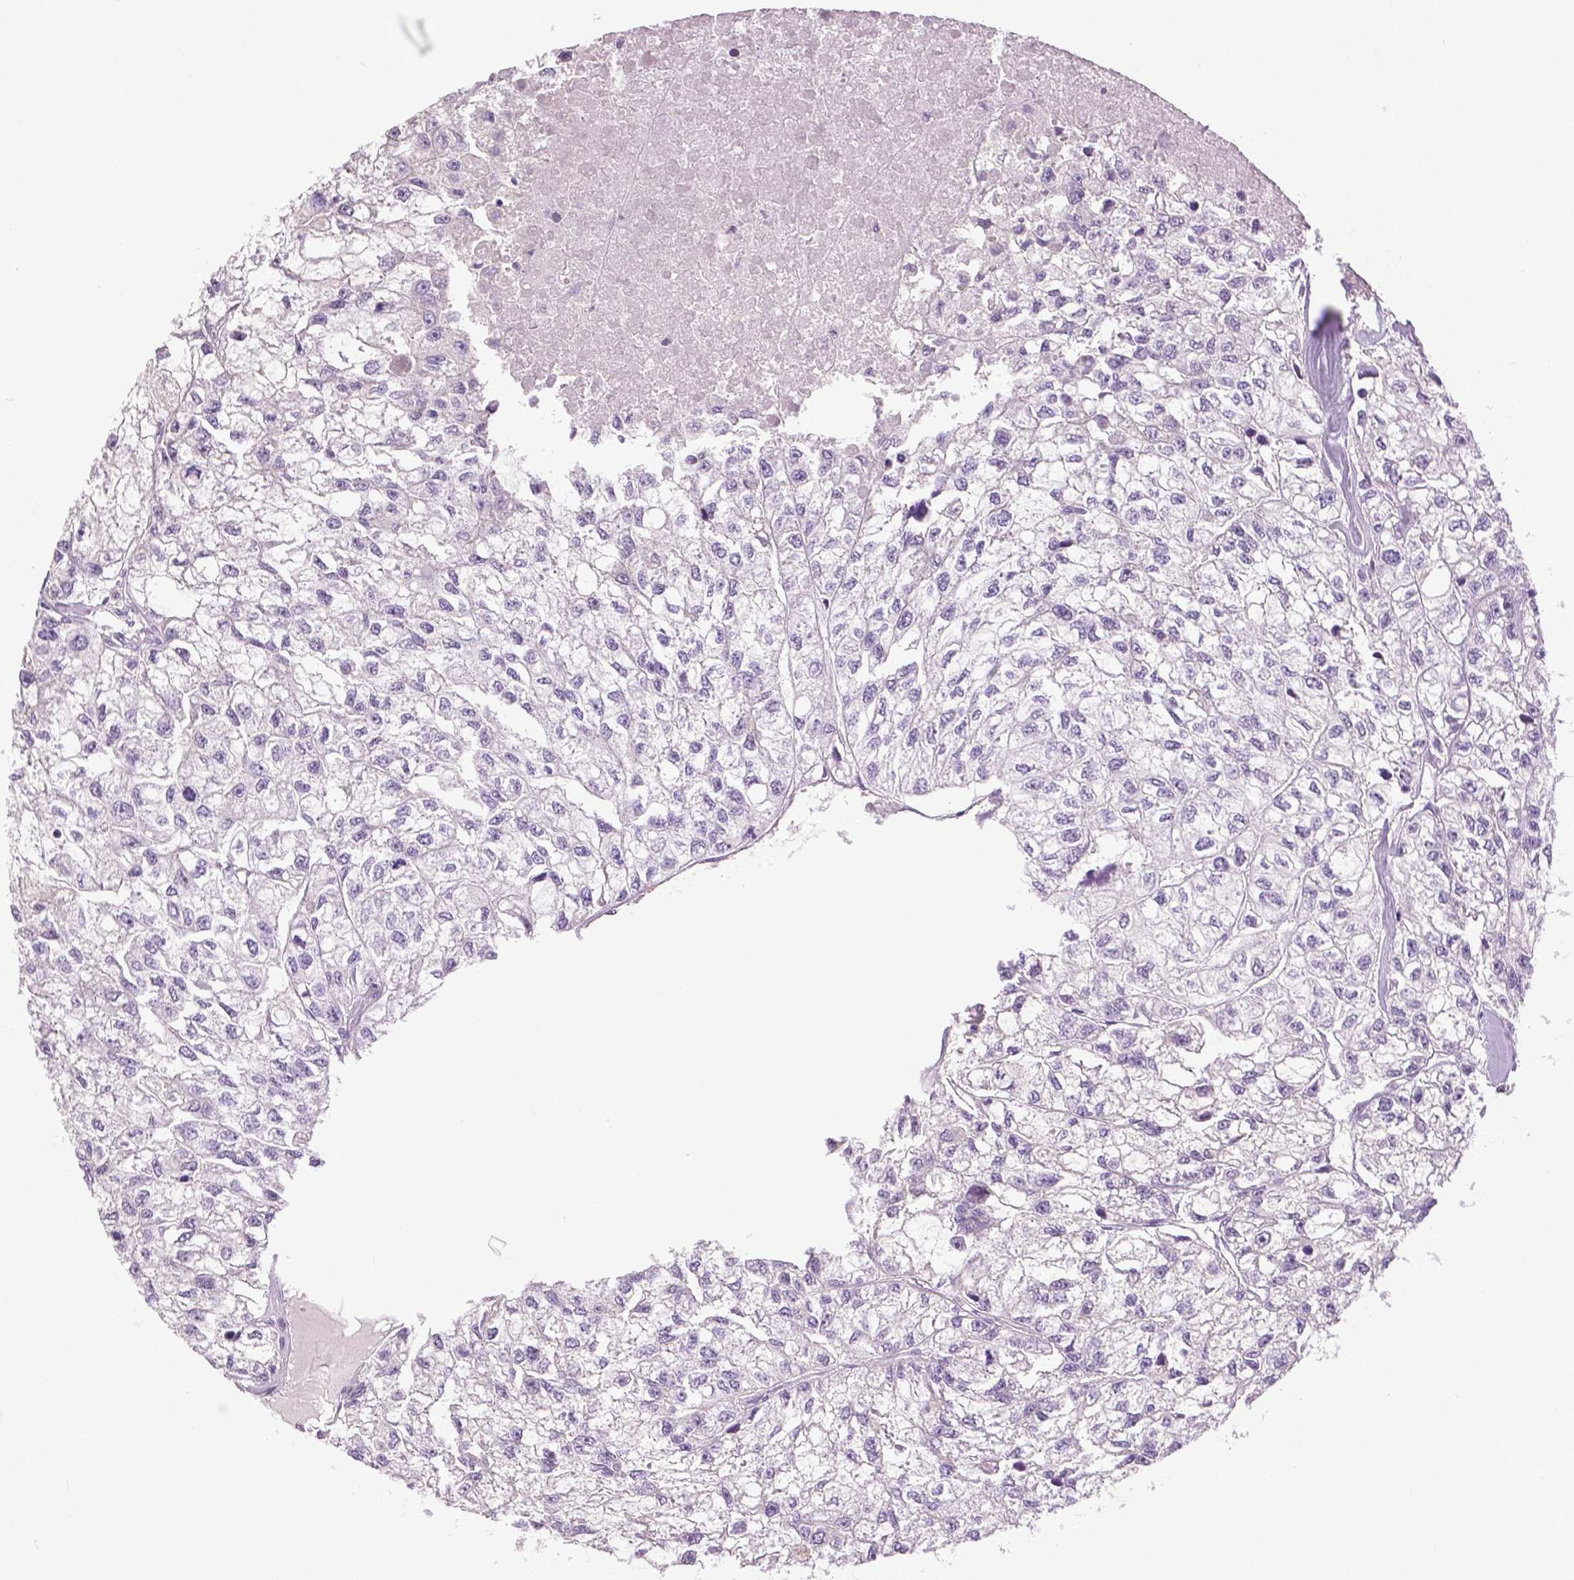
{"staining": {"intensity": "negative", "quantity": "none", "location": "none"}, "tissue": "renal cancer", "cell_type": "Tumor cells", "image_type": "cancer", "snomed": [{"axis": "morphology", "description": "Adenocarcinoma, NOS"}, {"axis": "topography", "description": "Kidney"}], "caption": "This is a histopathology image of IHC staining of renal cancer (adenocarcinoma), which shows no expression in tumor cells. (DAB (3,3'-diaminobenzidine) immunohistochemistry (IHC) with hematoxylin counter stain).", "gene": "DNAH12", "patient": {"sex": "male", "age": 56}}